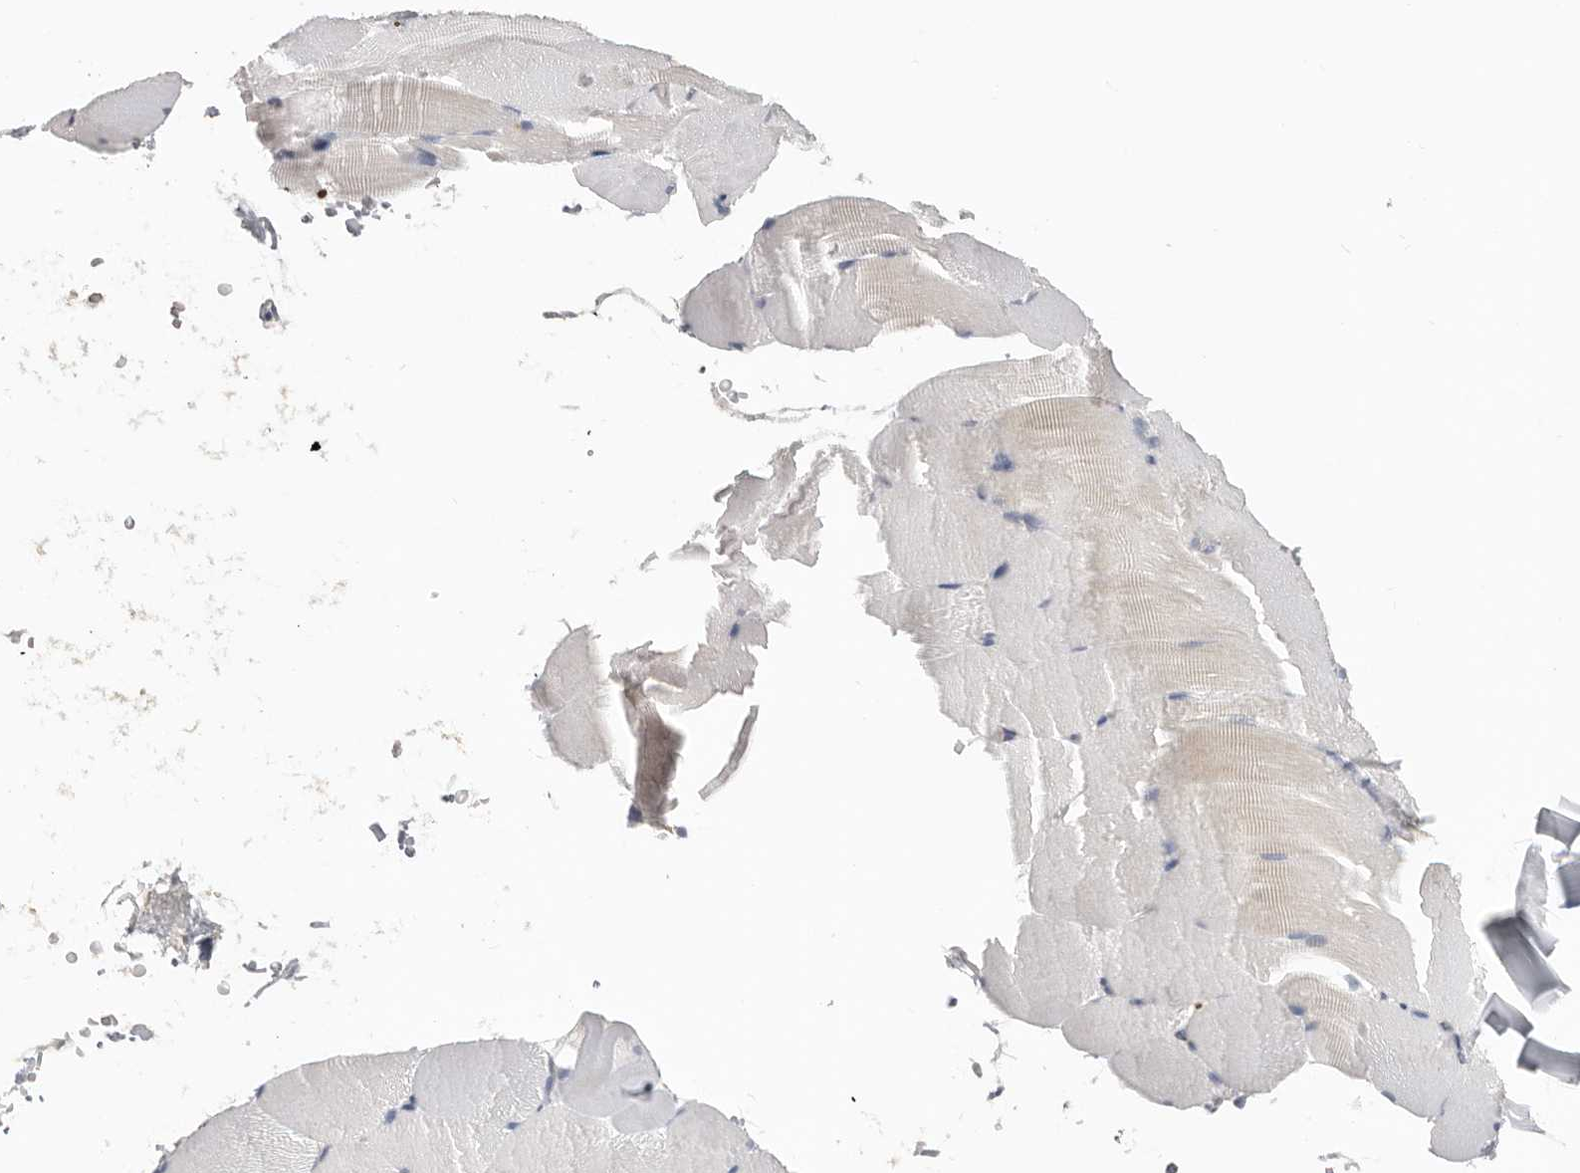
{"staining": {"intensity": "weak", "quantity": "<25%", "location": "cytoplasmic/membranous"}, "tissue": "skeletal muscle", "cell_type": "Myocytes", "image_type": "normal", "snomed": [{"axis": "morphology", "description": "Normal tissue, NOS"}, {"axis": "topography", "description": "Skeletal muscle"}, {"axis": "topography", "description": "Parathyroid gland"}], "caption": "High power microscopy photomicrograph of an immunohistochemistry photomicrograph of benign skeletal muscle, revealing no significant expression in myocytes.", "gene": "WDTC1", "patient": {"sex": "female", "age": 37}}